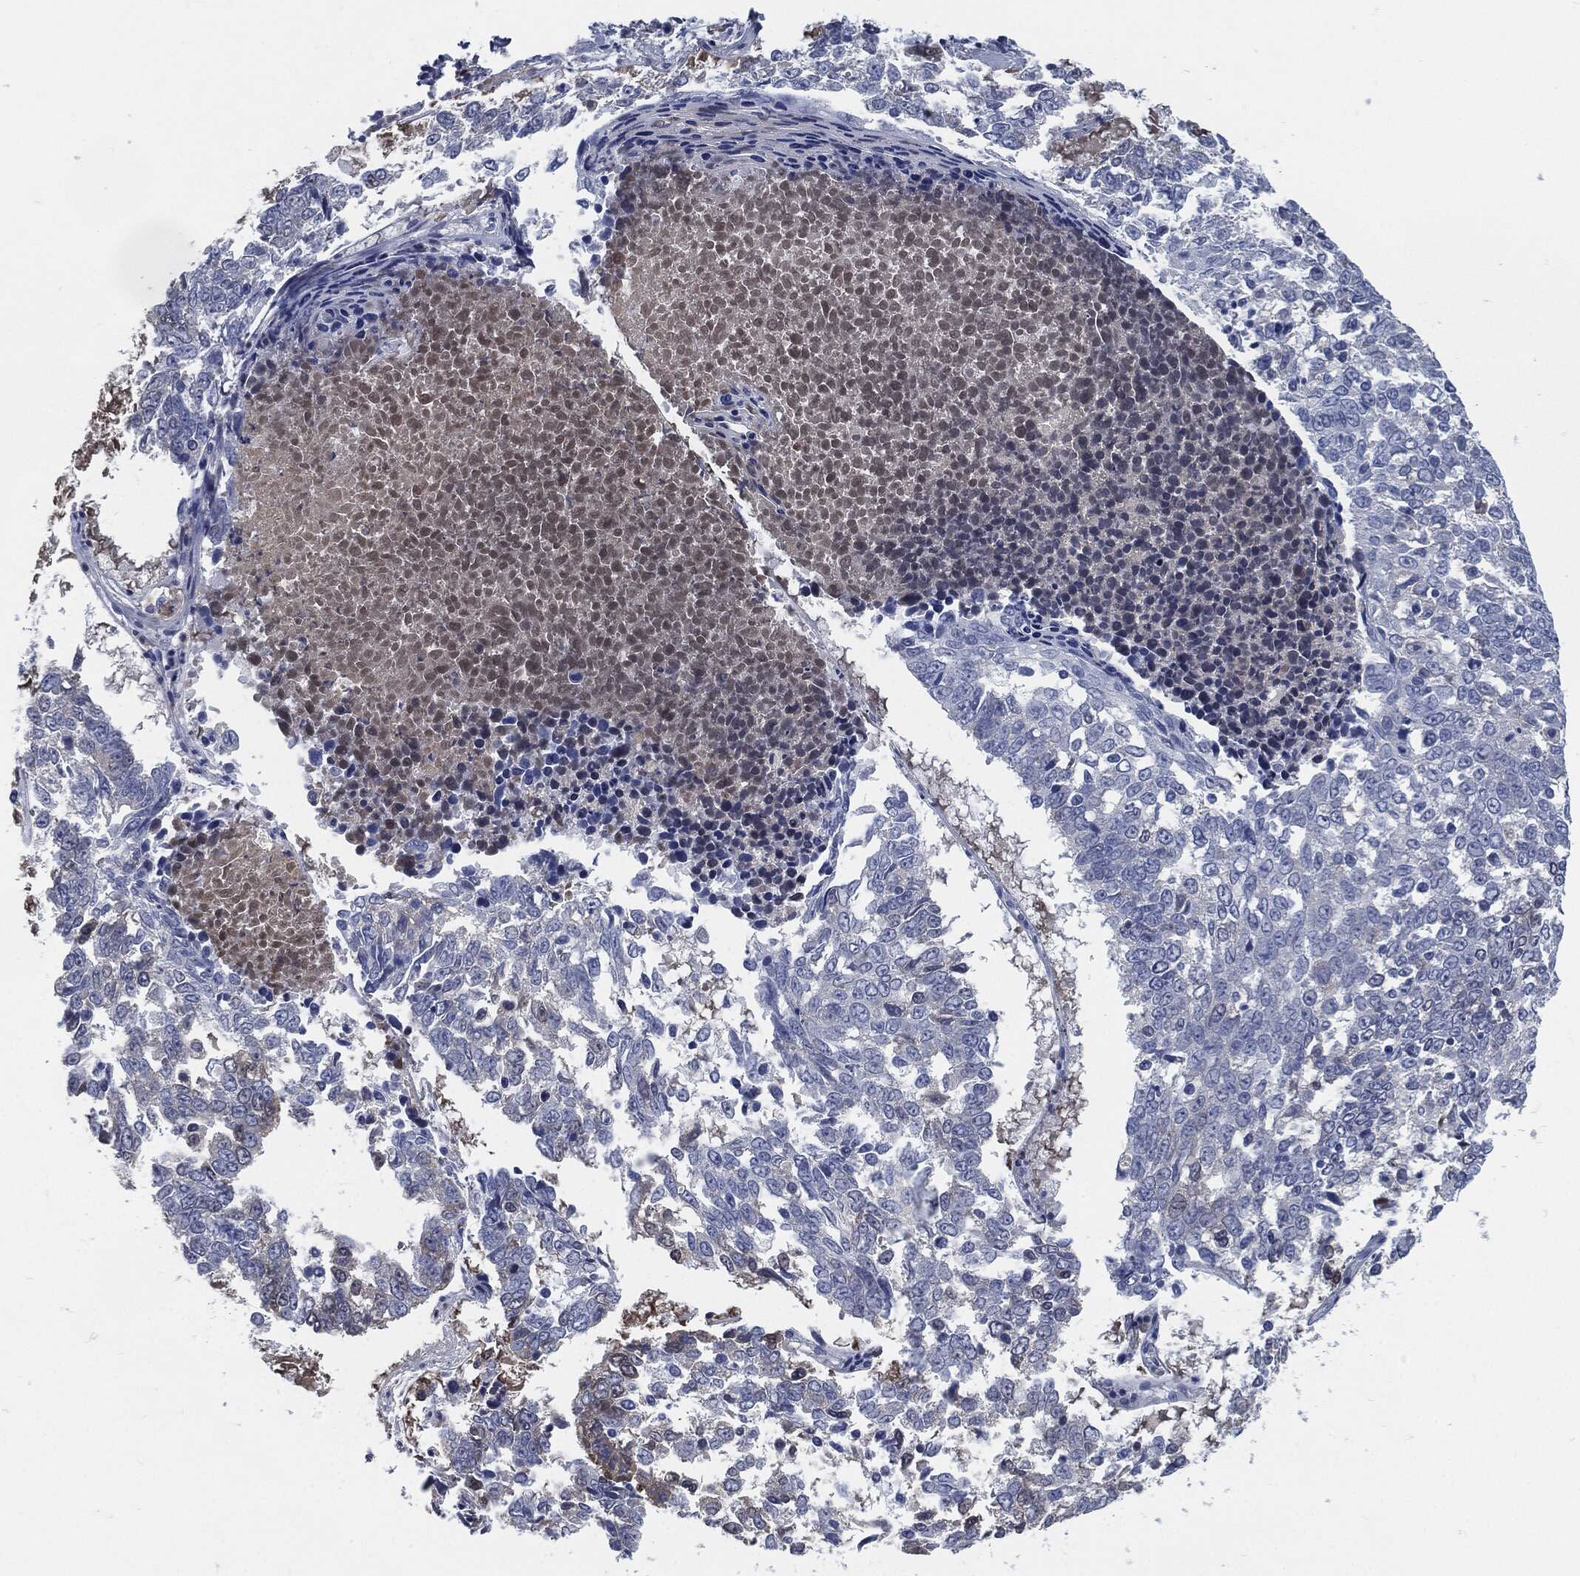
{"staining": {"intensity": "negative", "quantity": "none", "location": "none"}, "tissue": "lung cancer", "cell_type": "Tumor cells", "image_type": "cancer", "snomed": [{"axis": "morphology", "description": "Squamous cell carcinoma, NOS"}, {"axis": "topography", "description": "Lung"}], "caption": "A histopathology image of human squamous cell carcinoma (lung) is negative for staining in tumor cells.", "gene": "MST1", "patient": {"sex": "male", "age": 82}}